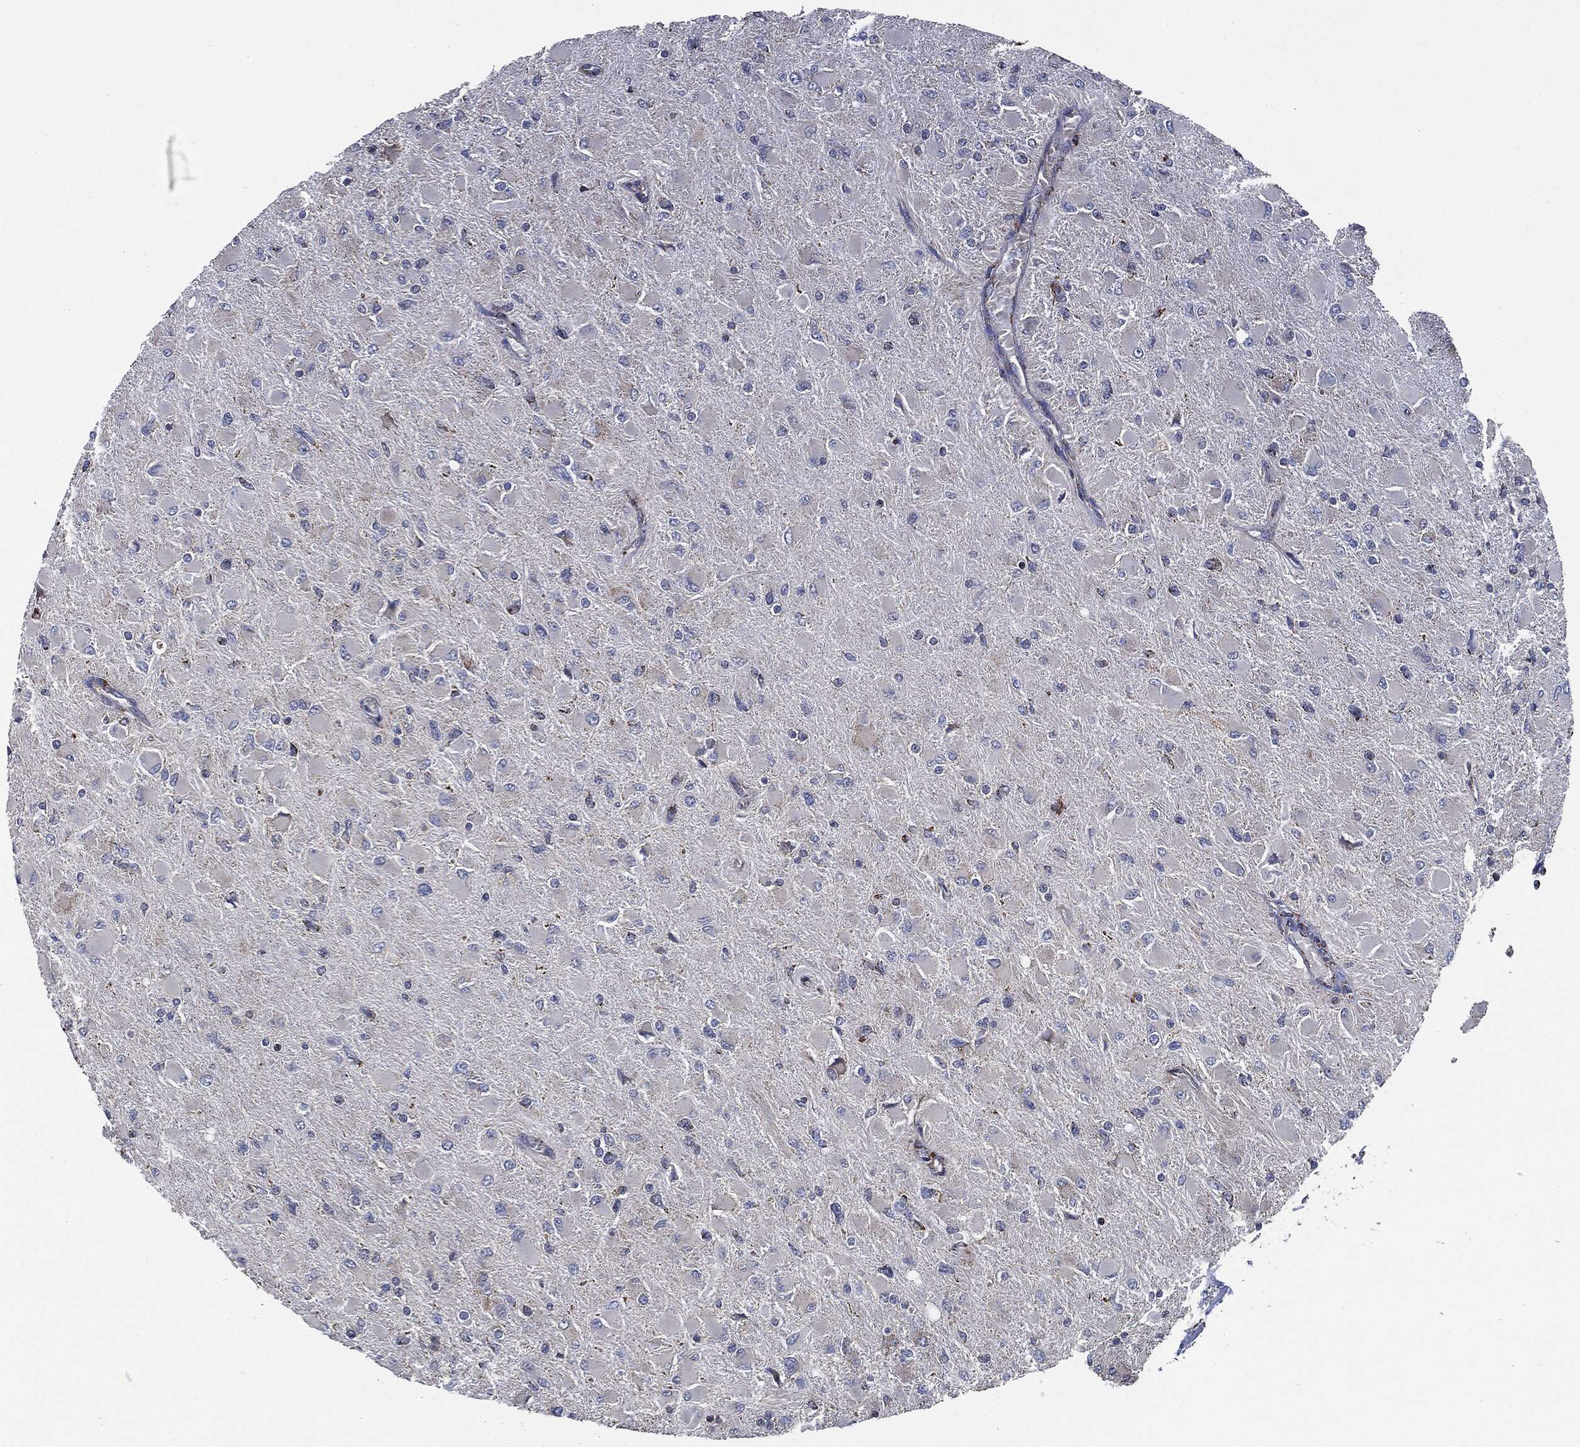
{"staining": {"intensity": "negative", "quantity": "none", "location": "none"}, "tissue": "glioma", "cell_type": "Tumor cells", "image_type": "cancer", "snomed": [{"axis": "morphology", "description": "Glioma, malignant, High grade"}, {"axis": "topography", "description": "Cerebral cortex"}], "caption": "Immunohistochemistry micrograph of neoplastic tissue: malignant glioma (high-grade) stained with DAB displays no significant protein positivity in tumor cells.", "gene": "NDUFV2", "patient": {"sex": "female", "age": 36}}